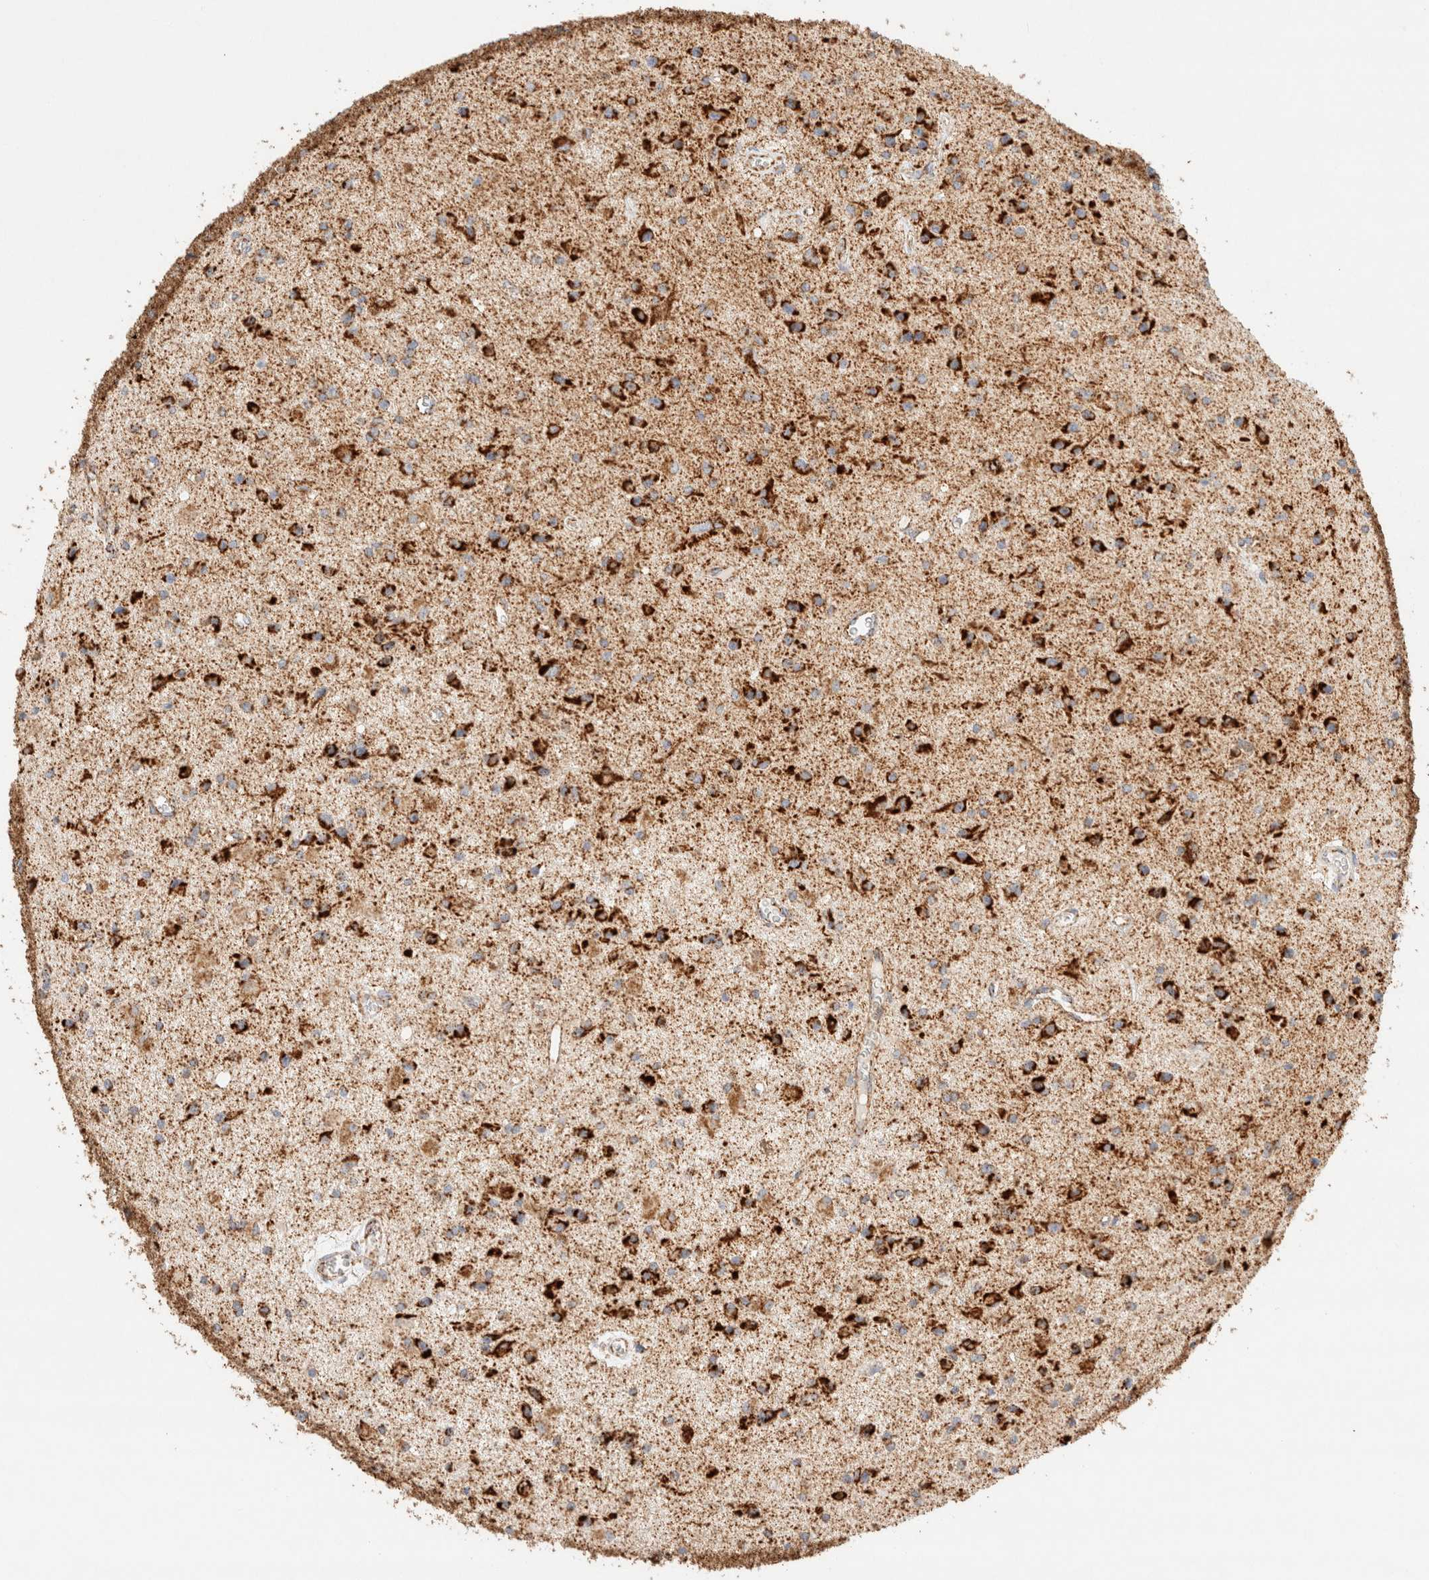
{"staining": {"intensity": "strong", "quantity": ">75%", "location": "cytoplasmic/membranous"}, "tissue": "glioma", "cell_type": "Tumor cells", "image_type": "cancer", "snomed": [{"axis": "morphology", "description": "Glioma, malignant, Low grade"}, {"axis": "topography", "description": "Brain"}], "caption": "Tumor cells exhibit strong cytoplasmic/membranous expression in about >75% of cells in malignant low-grade glioma.", "gene": "PHB2", "patient": {"sex": "male", "age": 58}}